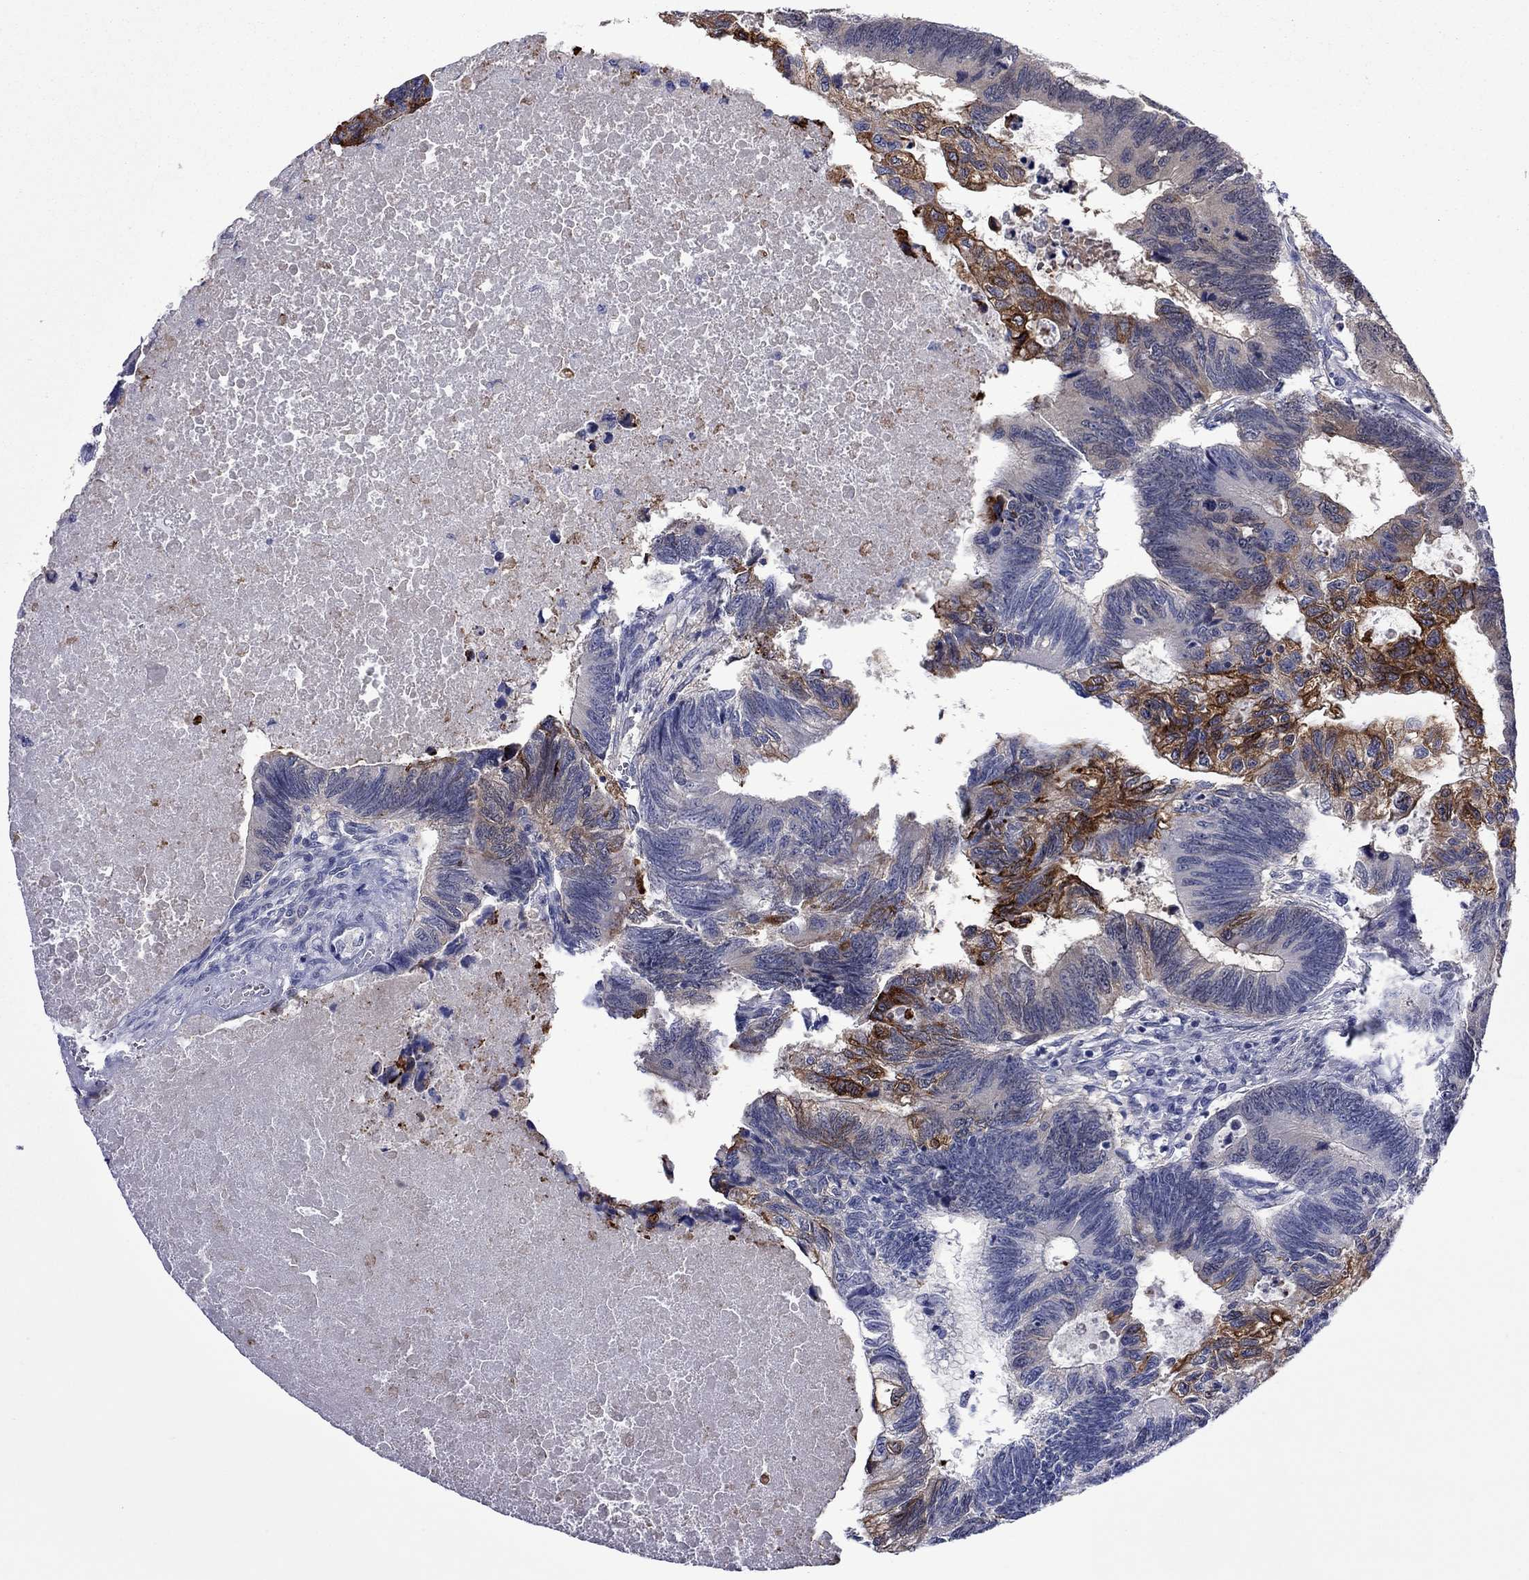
{"staining": {"intensity": "strong", "quantity": "<25%", "location": "cytoplasmic/membranous"}, "tissue": "colorectal cancer", "cell_type": "Tumor cells", "image_type": "cancer", "snomed": [{"axis": "morphology", "description": "Adenocarcinoma, NOS"}, {"axis": "topography", "description": "Colon"}], "caption": "Colorectal adenocarcinoma stained for a protein reveals strong cytoplasmic/membranous positivity in tumor cells.", "gene": "CTNNBIP1", "patient": {"sex": "female", "age": 77}}